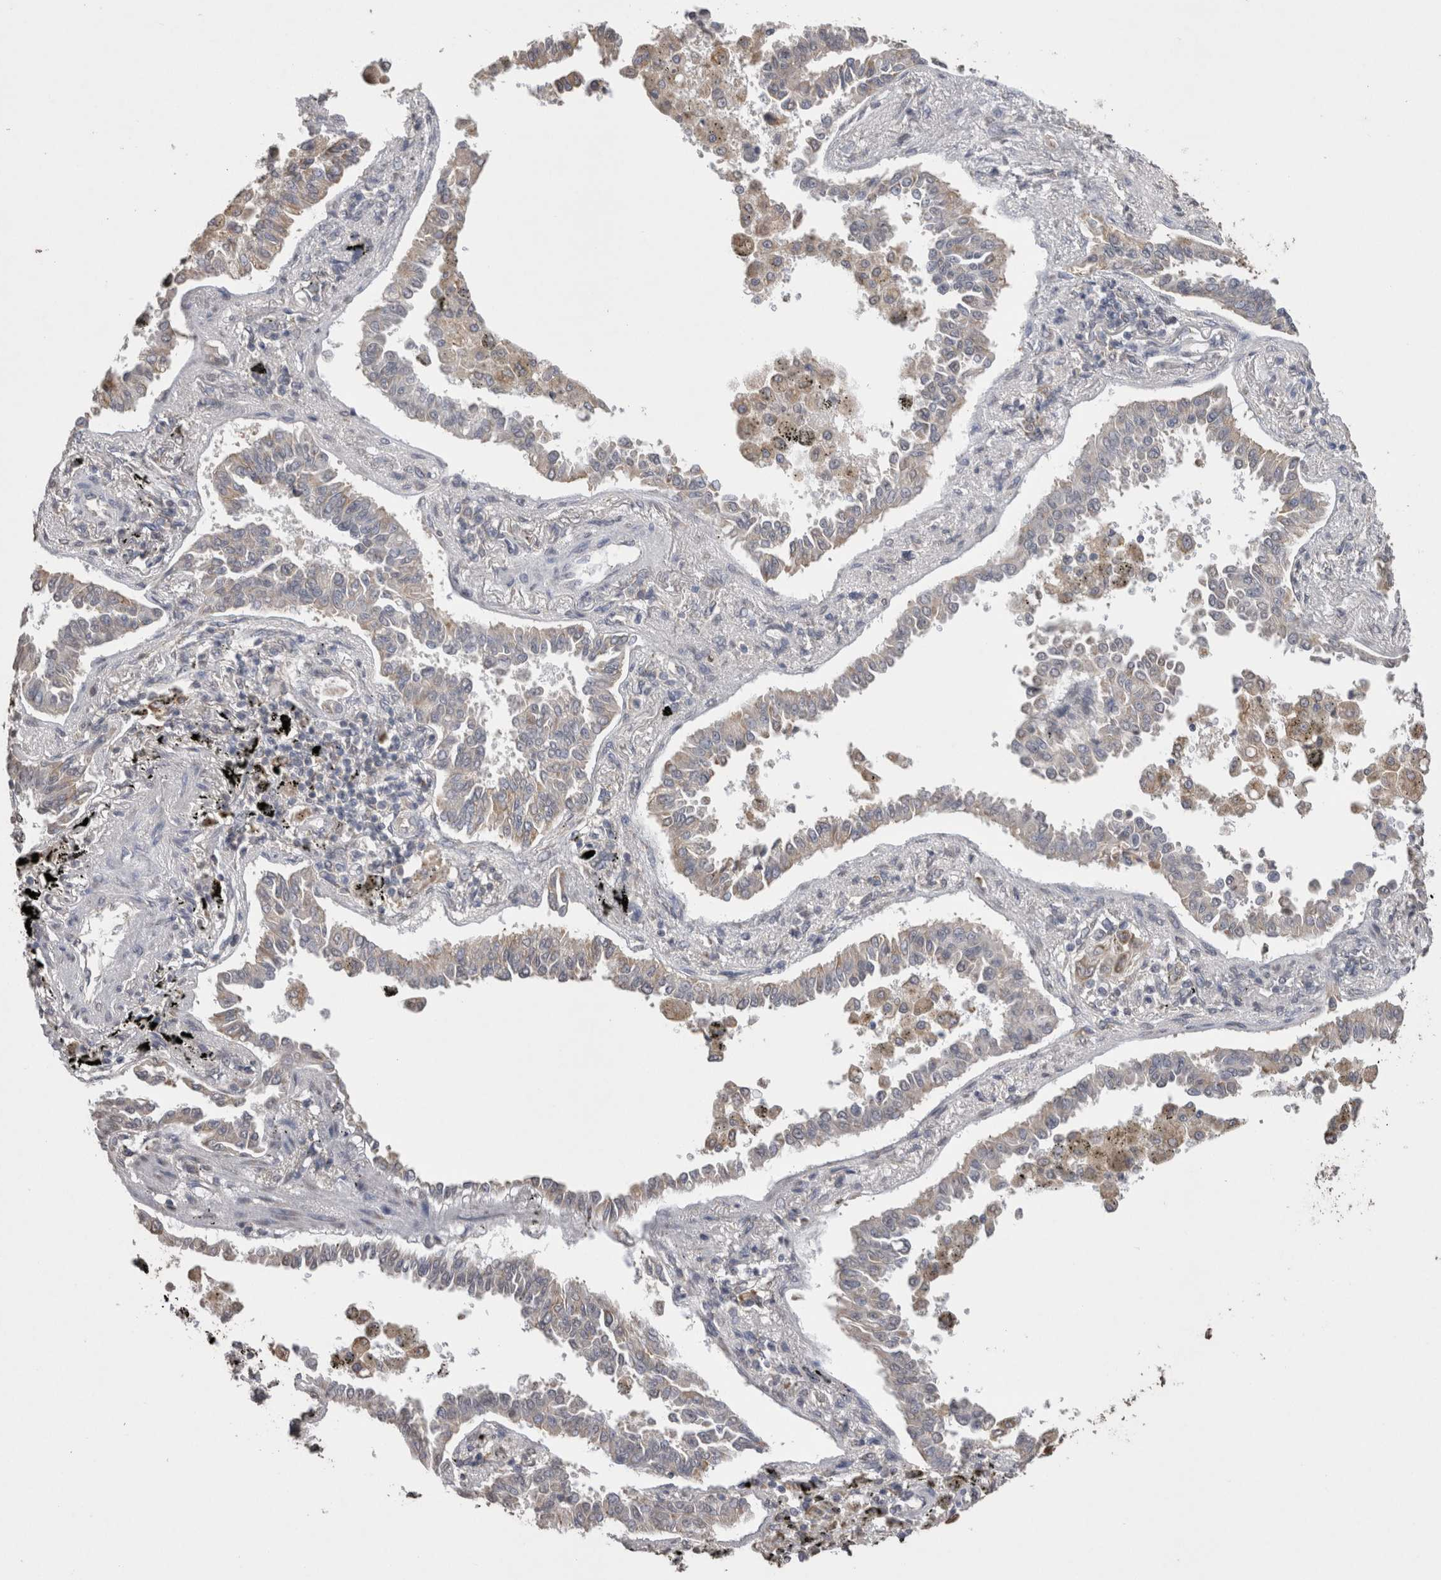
{"staining": {"intensity": "weak", "quantity": "<25%", "location": "cytoplasmic/membranous"}, "tissue": "lung cancer", "cell_type": "Tumor cells", "image_type": "cancer", "snomed": [{"axis": "morphology", "description": "Normal tissue, NOS"}, {"axis": "morphology", "description": "Adenocarcinoma, NOS"}, {"axis": "topography", "description": "Lung"}], "caption": "DAB (3,3'-diaminobenzidine) immunohistochemical staining of human lung adenocarcinoma demonstrates no significant positivity in tumor cells.", "gene": "NOMO1", "patient": {"sex": "male", "age": 59}}